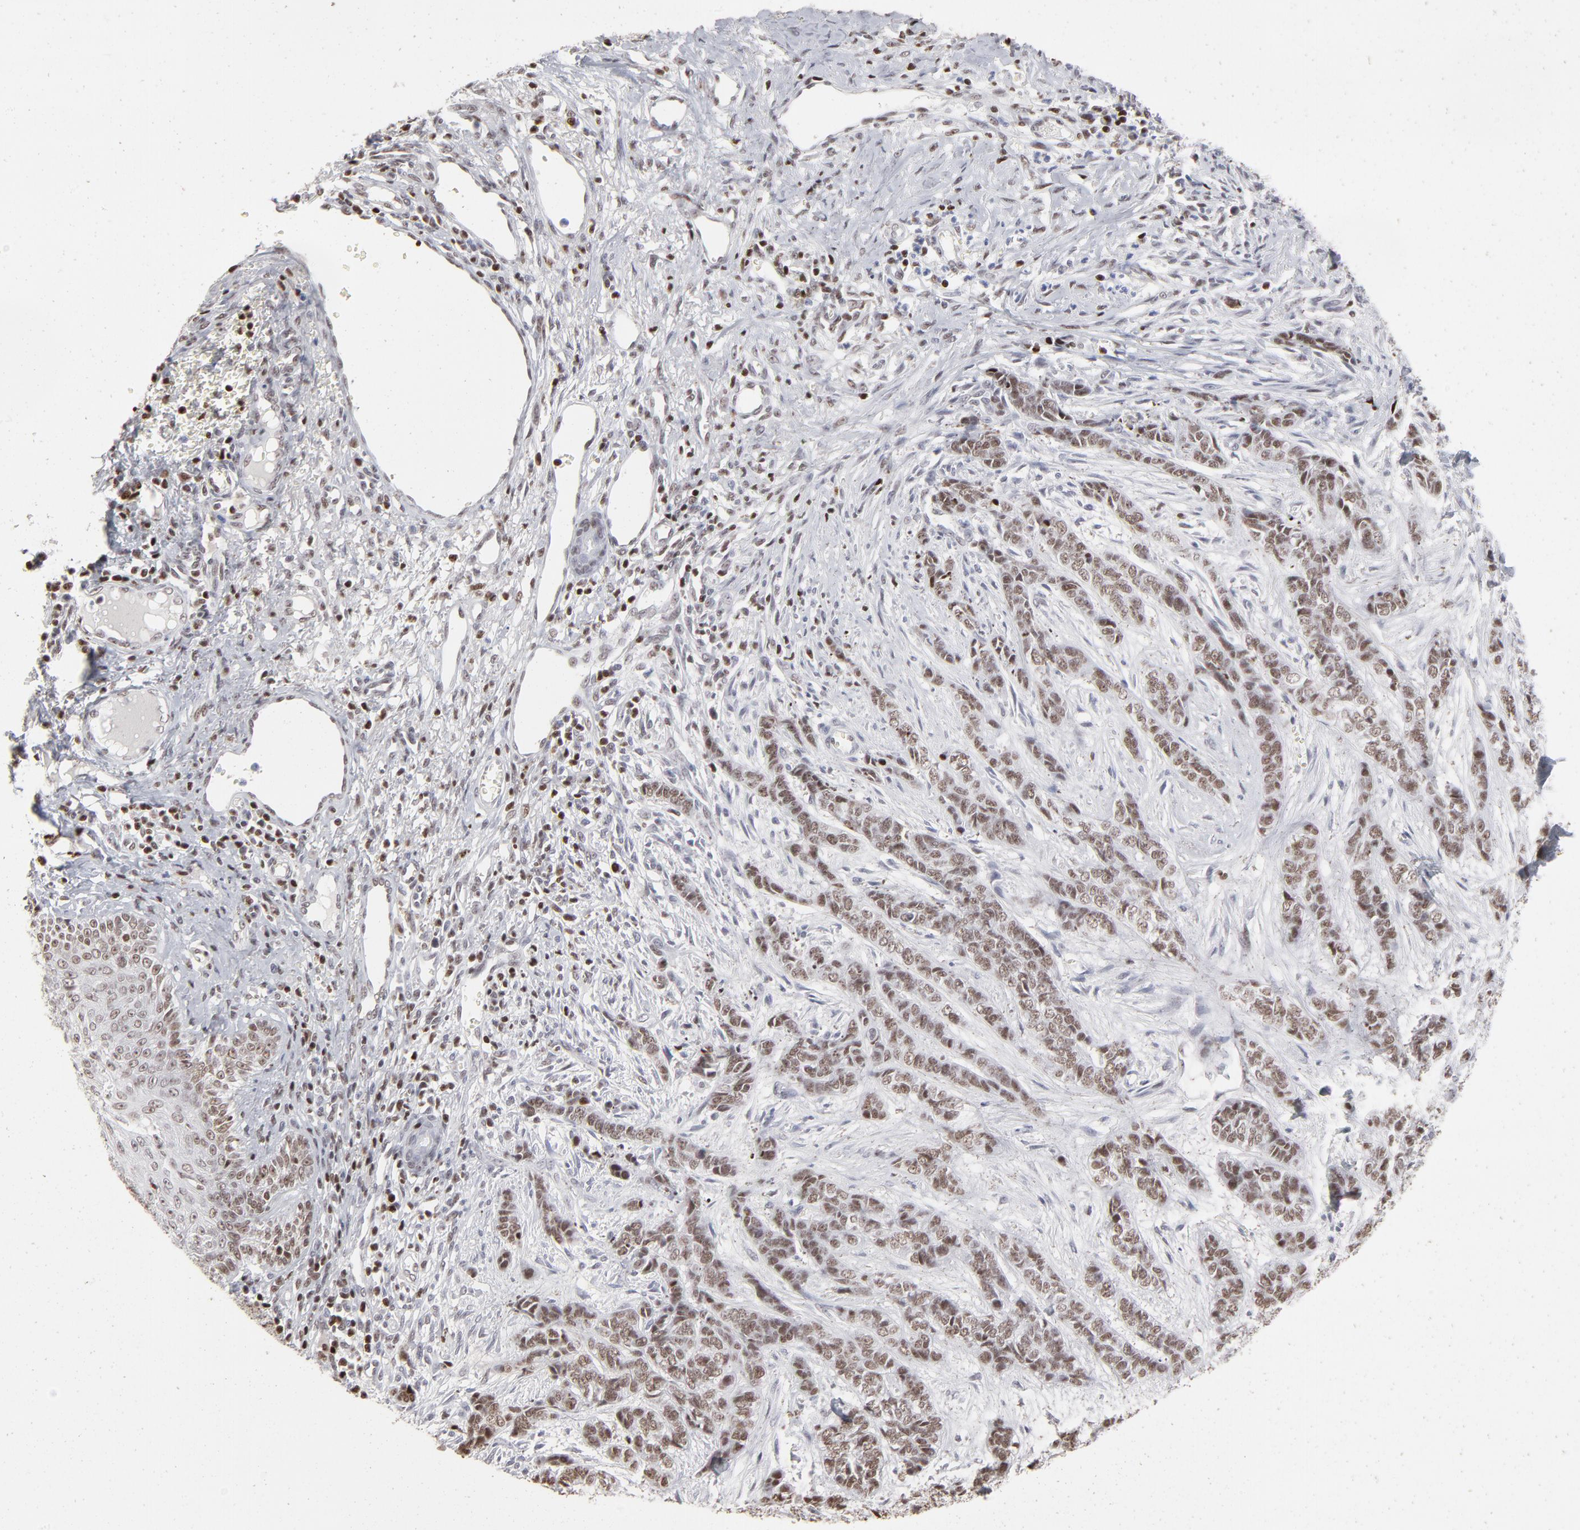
{"staining": {"intensity": "strong", "quantity": ">75%", "location": "nuclear"}, "tissue": "skin cancer", "cell_type": "Tumor cells", "image_type": "cancer", "snomed": [{"axis": "morphology", "description": "Basal cell carcinoma"}, {"axis": "topography", "description": "Skin"}], "caption": "Basal cell carcinoma (skin) stained with a brown dye exhibits strong nuclear positive expression in about >75% of tumor cells.", "gene": "PARP1", "patient": {"sex": "female", "age": 64}}